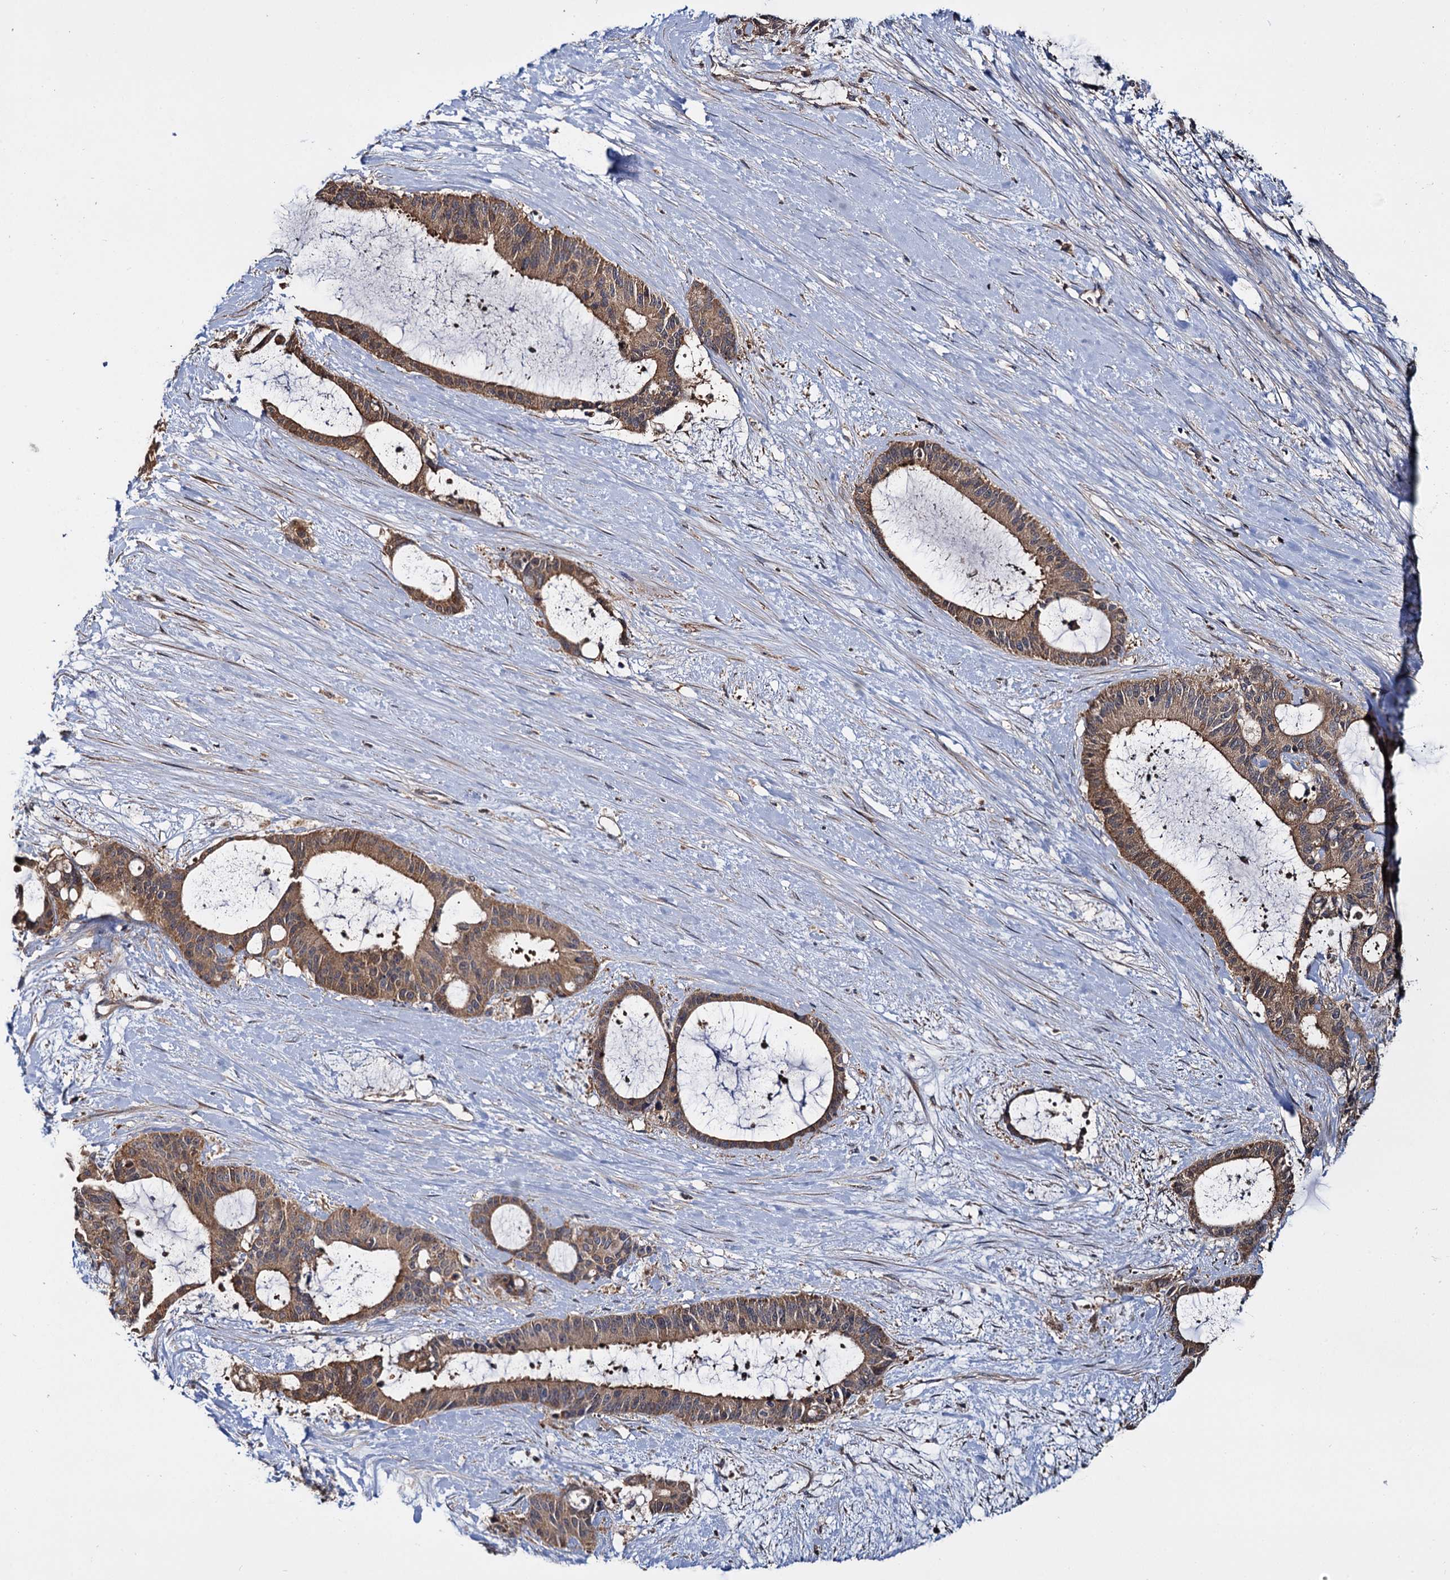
{"staining": {"intensity": "moderate", "quantity": ">75%", "location": "cytoplasmic/membranous"}, "tissue": "liver cancer", "cell_type": "Tumor cells", "image_type": "cancer", "snomed": [{"axis": "morphology", "description": "Normal tissue, NOS"}, {"axis": "morphology", "description": "Cholangiocarcinoma"}, {"axis": "topography", "description": "Liver"}, {"axis": "topography", "description": "Peripheral nerve tissue"}], "caption": "Cholangiocarcinoma (liver) was stained to show a protein in brown. There is medium levels of moderate cytoplasmic/membranous expression in about >75% of tumor cells.", "gene": "CEP192", "patient": {"sex": "female", "age": 73}}